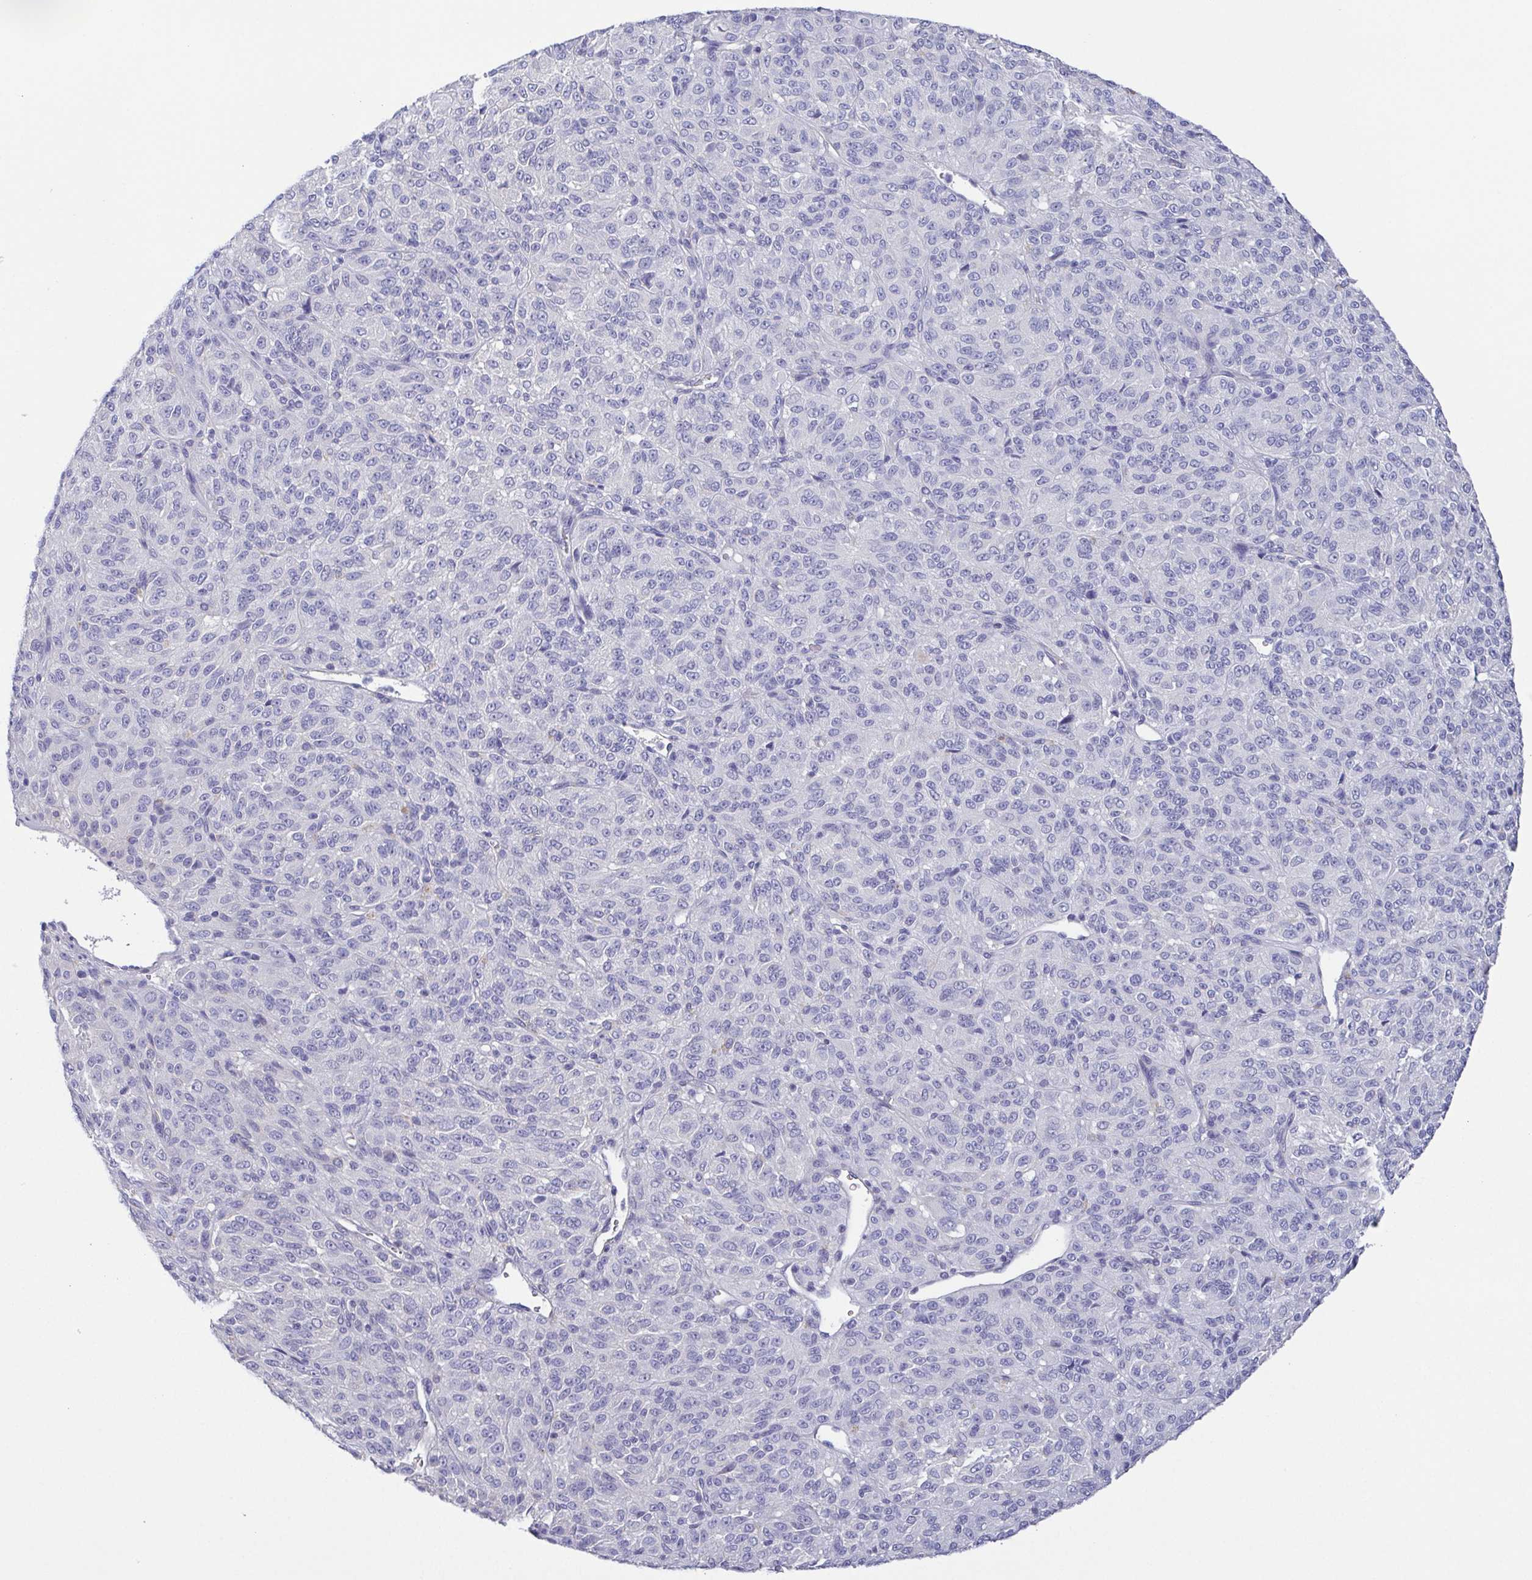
{"staining": {"intensity": "negative", "quantity": "none", "location": "none"}, "tissue": "melanoma", "cell_type": "Tumor cells", "image_type": "cancer", "snomed": [{"axis": "morphology", "description": "Malignant melanoma, Metastatic site"}, {"axis": "topography", "description": "Brain"}], "caption": "DAB (3,3'-diaminobenzidine) immunohistochemical staining of malignant melanoma (metastatic site) shows no significant positivity in tumor cells.", "gene": "PKDREJ", "patient": {"sex": "female", "age": 56}}